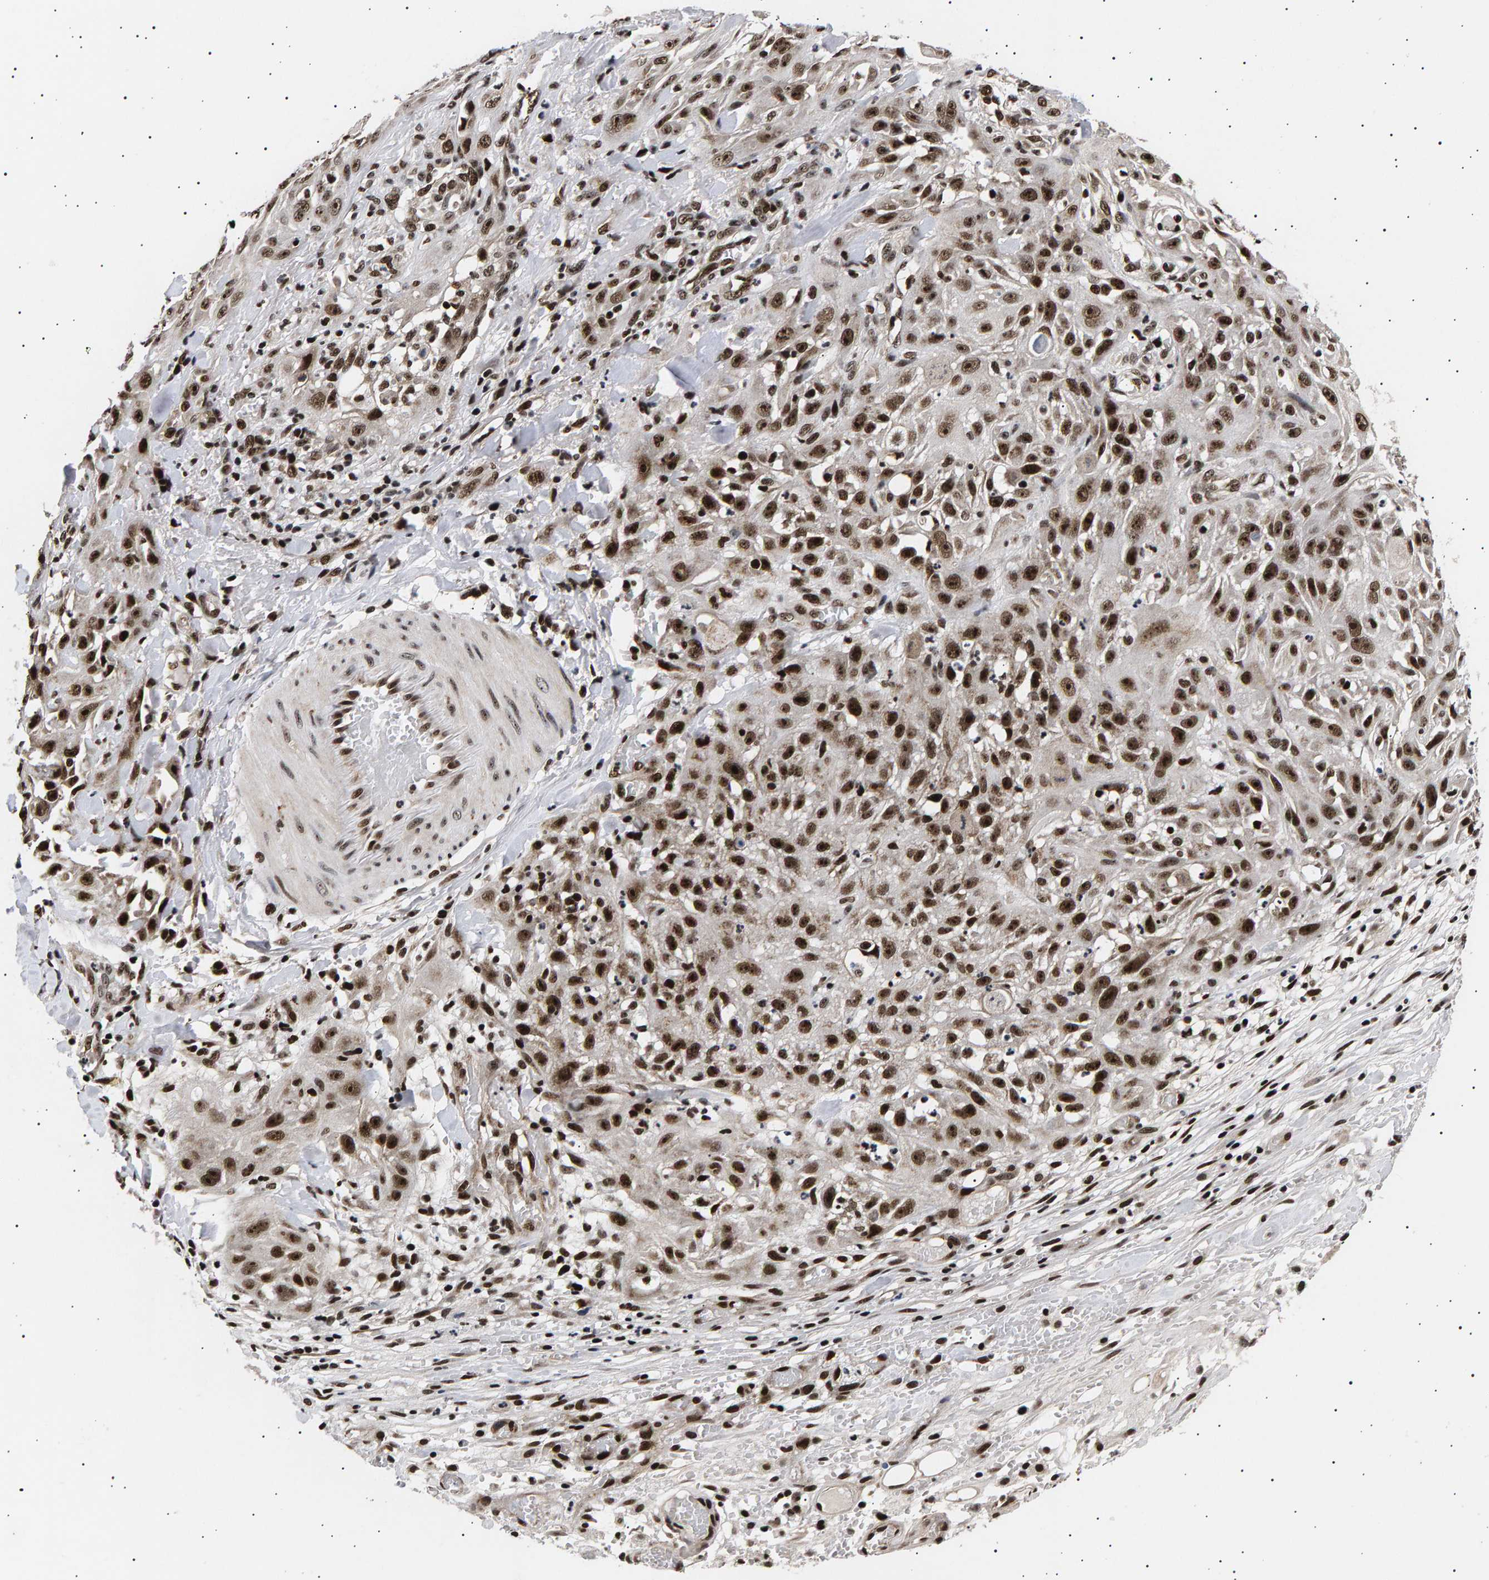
{"staining": {"intensity": "strong", "quantity": ">75%", "location": "nuclear"}, "tissue": "skin cancer", "cell_type": "Tumor cells", "image_type": "cancer", "snomed": [{"axis": "morphology", "description": "Squamous cell carcinoma, NOS"}, {"axis": "topography", "description": "Skin"}], "caption": "This is a histology image of immunohistochemistry staining of skin cancer (squamous cell carcinoma), which shows strong positivity in the nuclear of tumor cells.", "gene": "ANKRD40", "patient": {"sex": "male", "age": 75}}